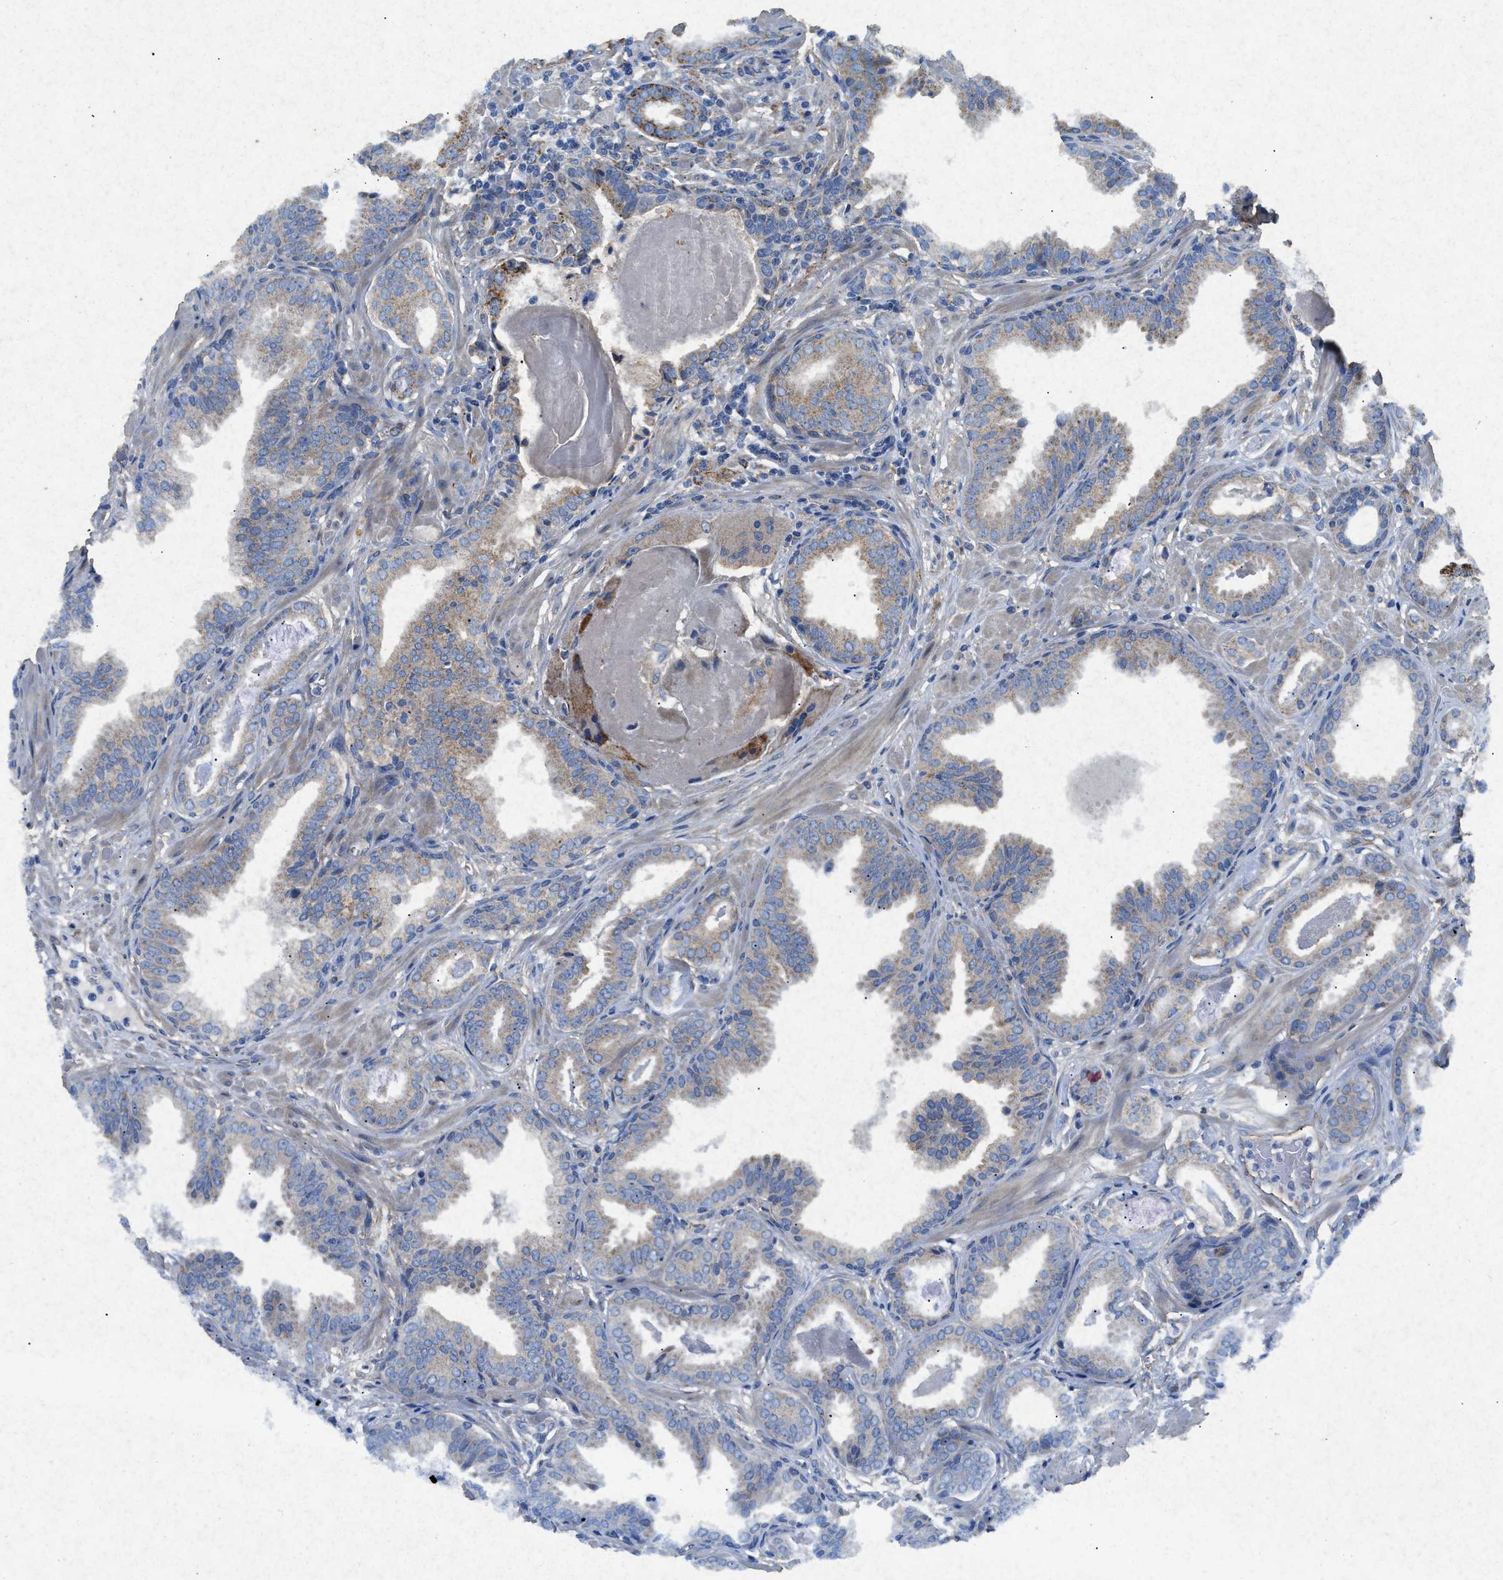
{"staining": {"intensity": "weak", "quantity": "25%-75%", "location": "cytoplasmic/membranous"}, "tissue": "prostate cancer", "cell_type": "Tumor cells", "image_type": "cancer", "snomed": [{"axis": "morphology", "description": "Adenocarcinoma, Low grade"}, {"axis": "topography", "description": "Prostate"}], "caption": "Immunohistochemistry (DAB (3,3'-diaminobenzidine)) staining of prostate cancer (adenocarcinoma (low-grade)) demonstrates weak cytoplasmic/membranous protein positivity in about 25%-75% of tumor cells.", "gene": "CDK15", "patient": {"sex": "male", "age": 53}}